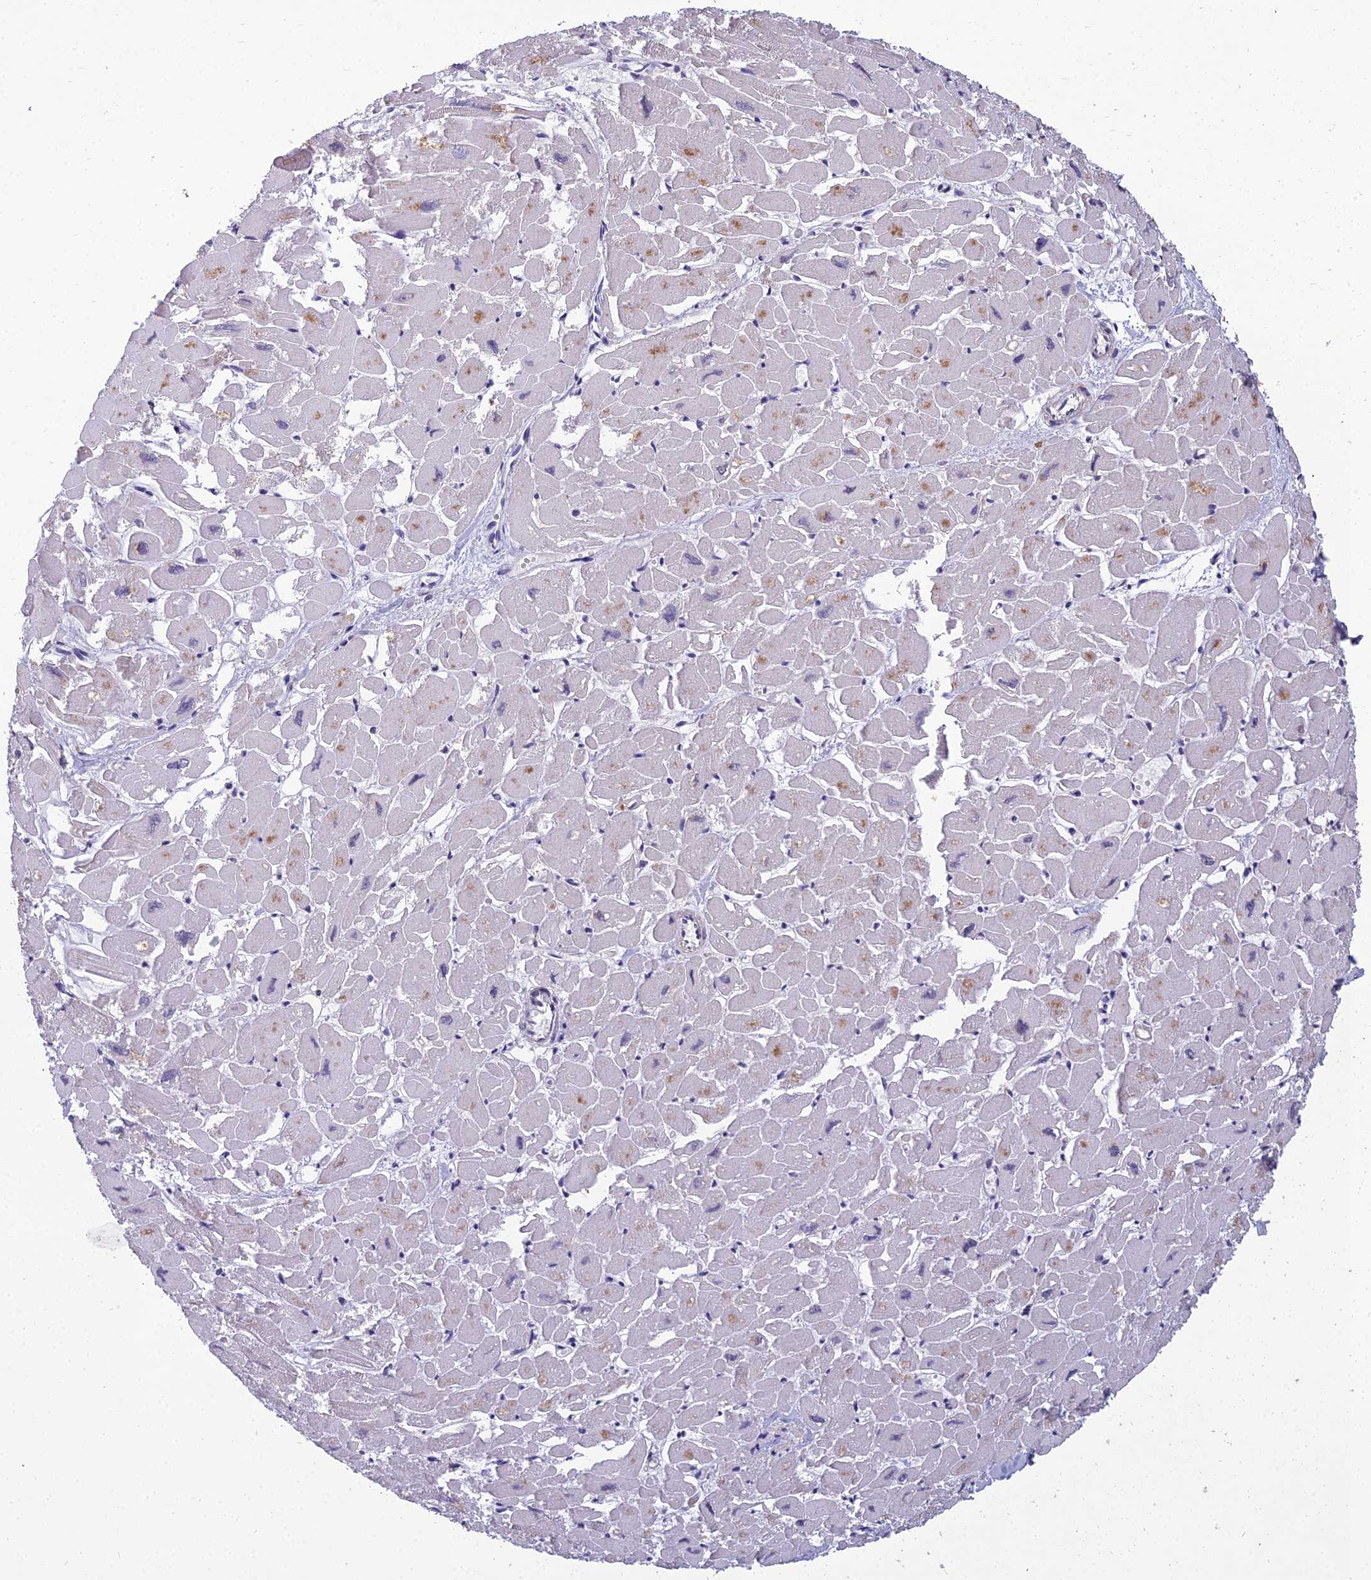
{"staining": {"intensity": "negative", "quantity": "none", "location": "none"}, "tissue": "heart muscle", "cell_type": "Cardiomyocytes", "image_type": "normal", "snomed": [{"axis": "morphology", "description": "Normal tissue, NOS"}, {"axis": "topography", "description": "Heart"}], "caption": "Cardiomyocytes are negative for brown protein staining in normal heart muscle. (Stains: DAB (3,3'-diaminobenzidine) IHC with hematoxylin counter stain, Microscopy: brightfield microscopy at high magnification).", "gene": "GRWD1", "patient": {"sex": "male", "age": 54}}